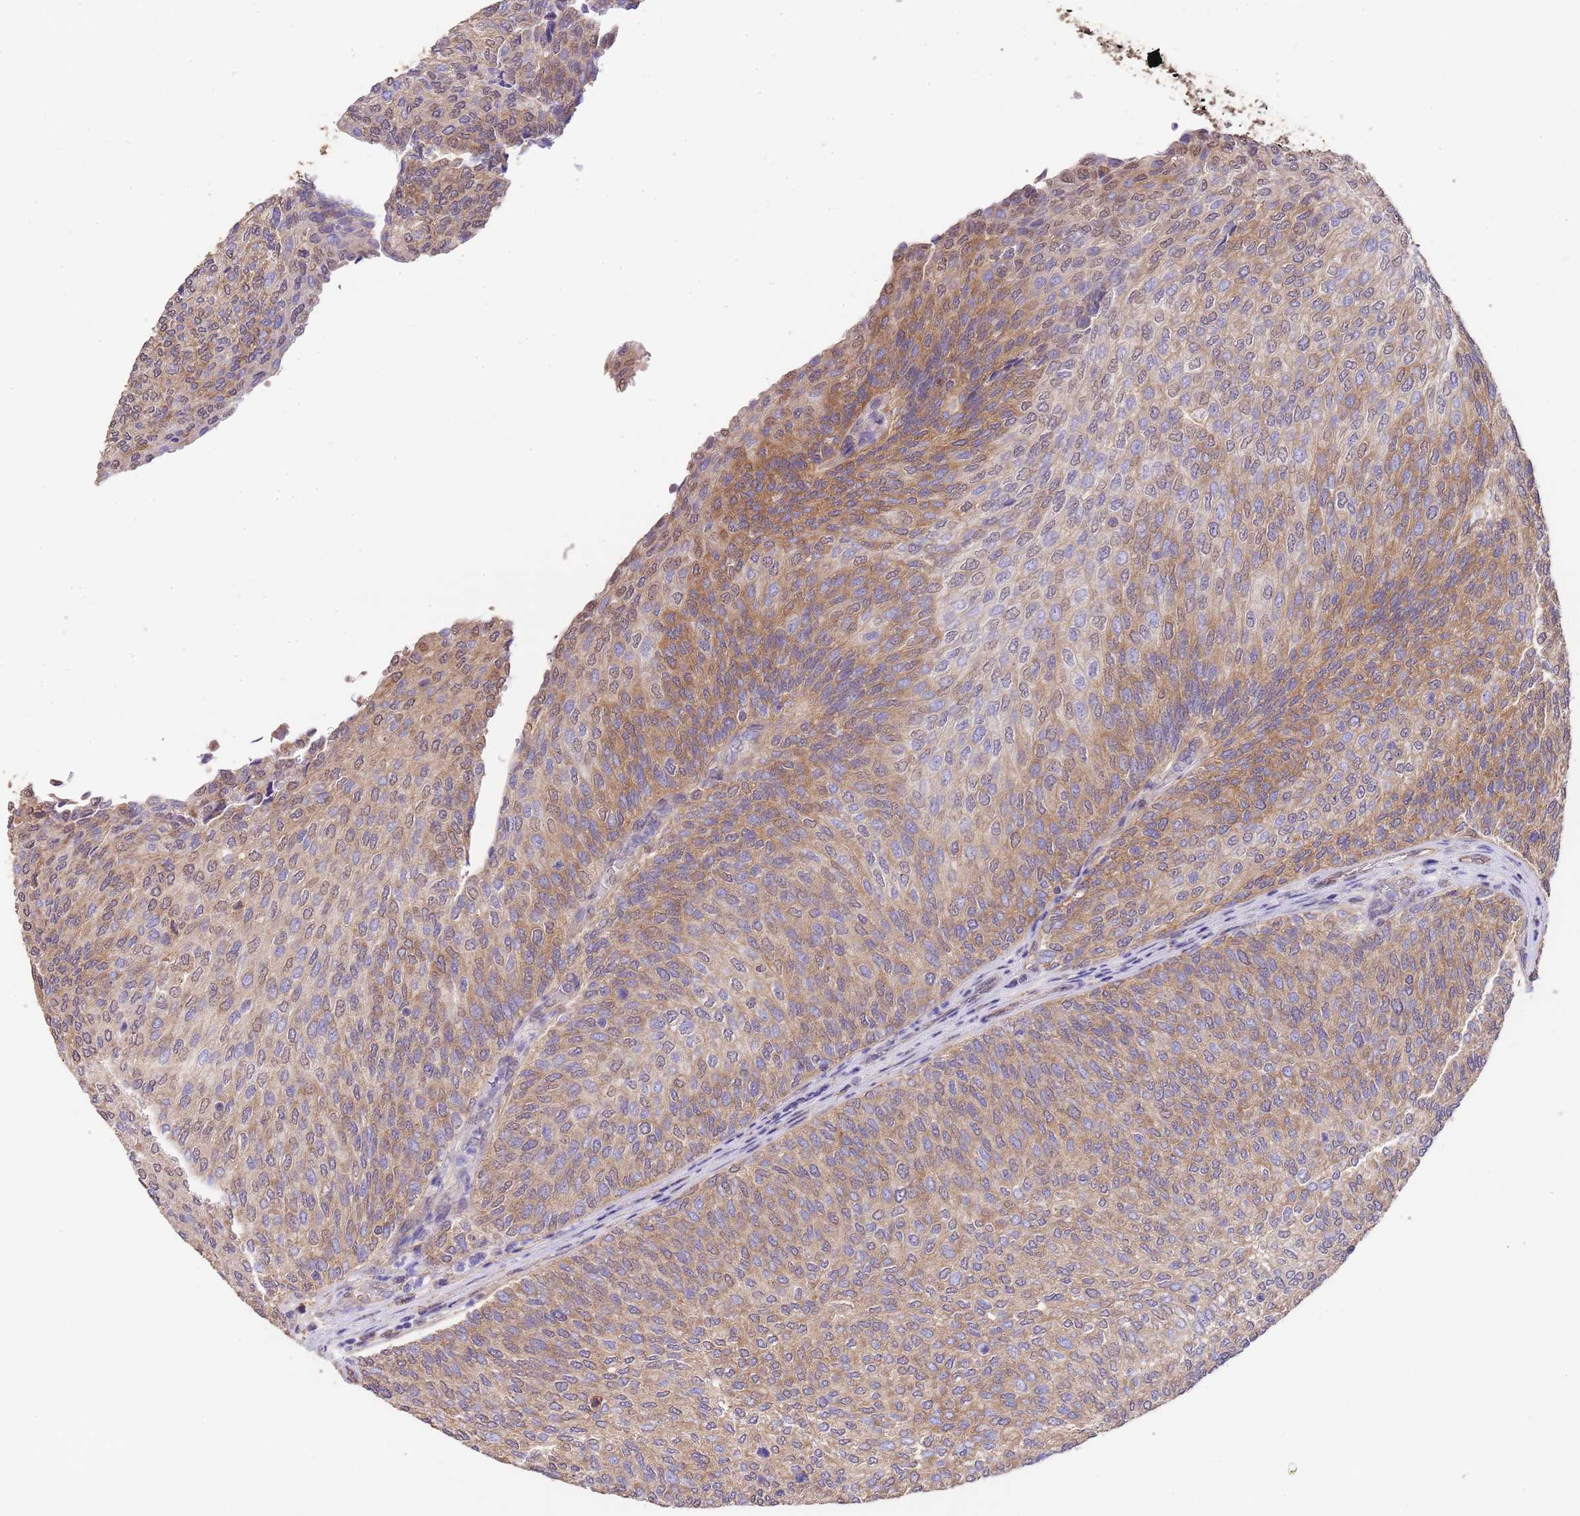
{"staining": {"intensity": "moderate", "quantity": "25%-75%", "location": "cytoplasmic/membranous"}, "tissue": "urothelial cancer", "cell_type": "Tumor cells", "image_type": "cancer", "snomed": [{"axis": "morphology", "description": "Urothelial carcinoma, Low grade"}, {"axis": "topography", "description": "Urinary bladder"}], "caption": "Moderate cytoplasmic/membranous positivity is identified in about 25%-75% of tumor cells in urothelial cancer.", "gene": "NPHP1", "patient": {"sex": "female", "age": 79}}